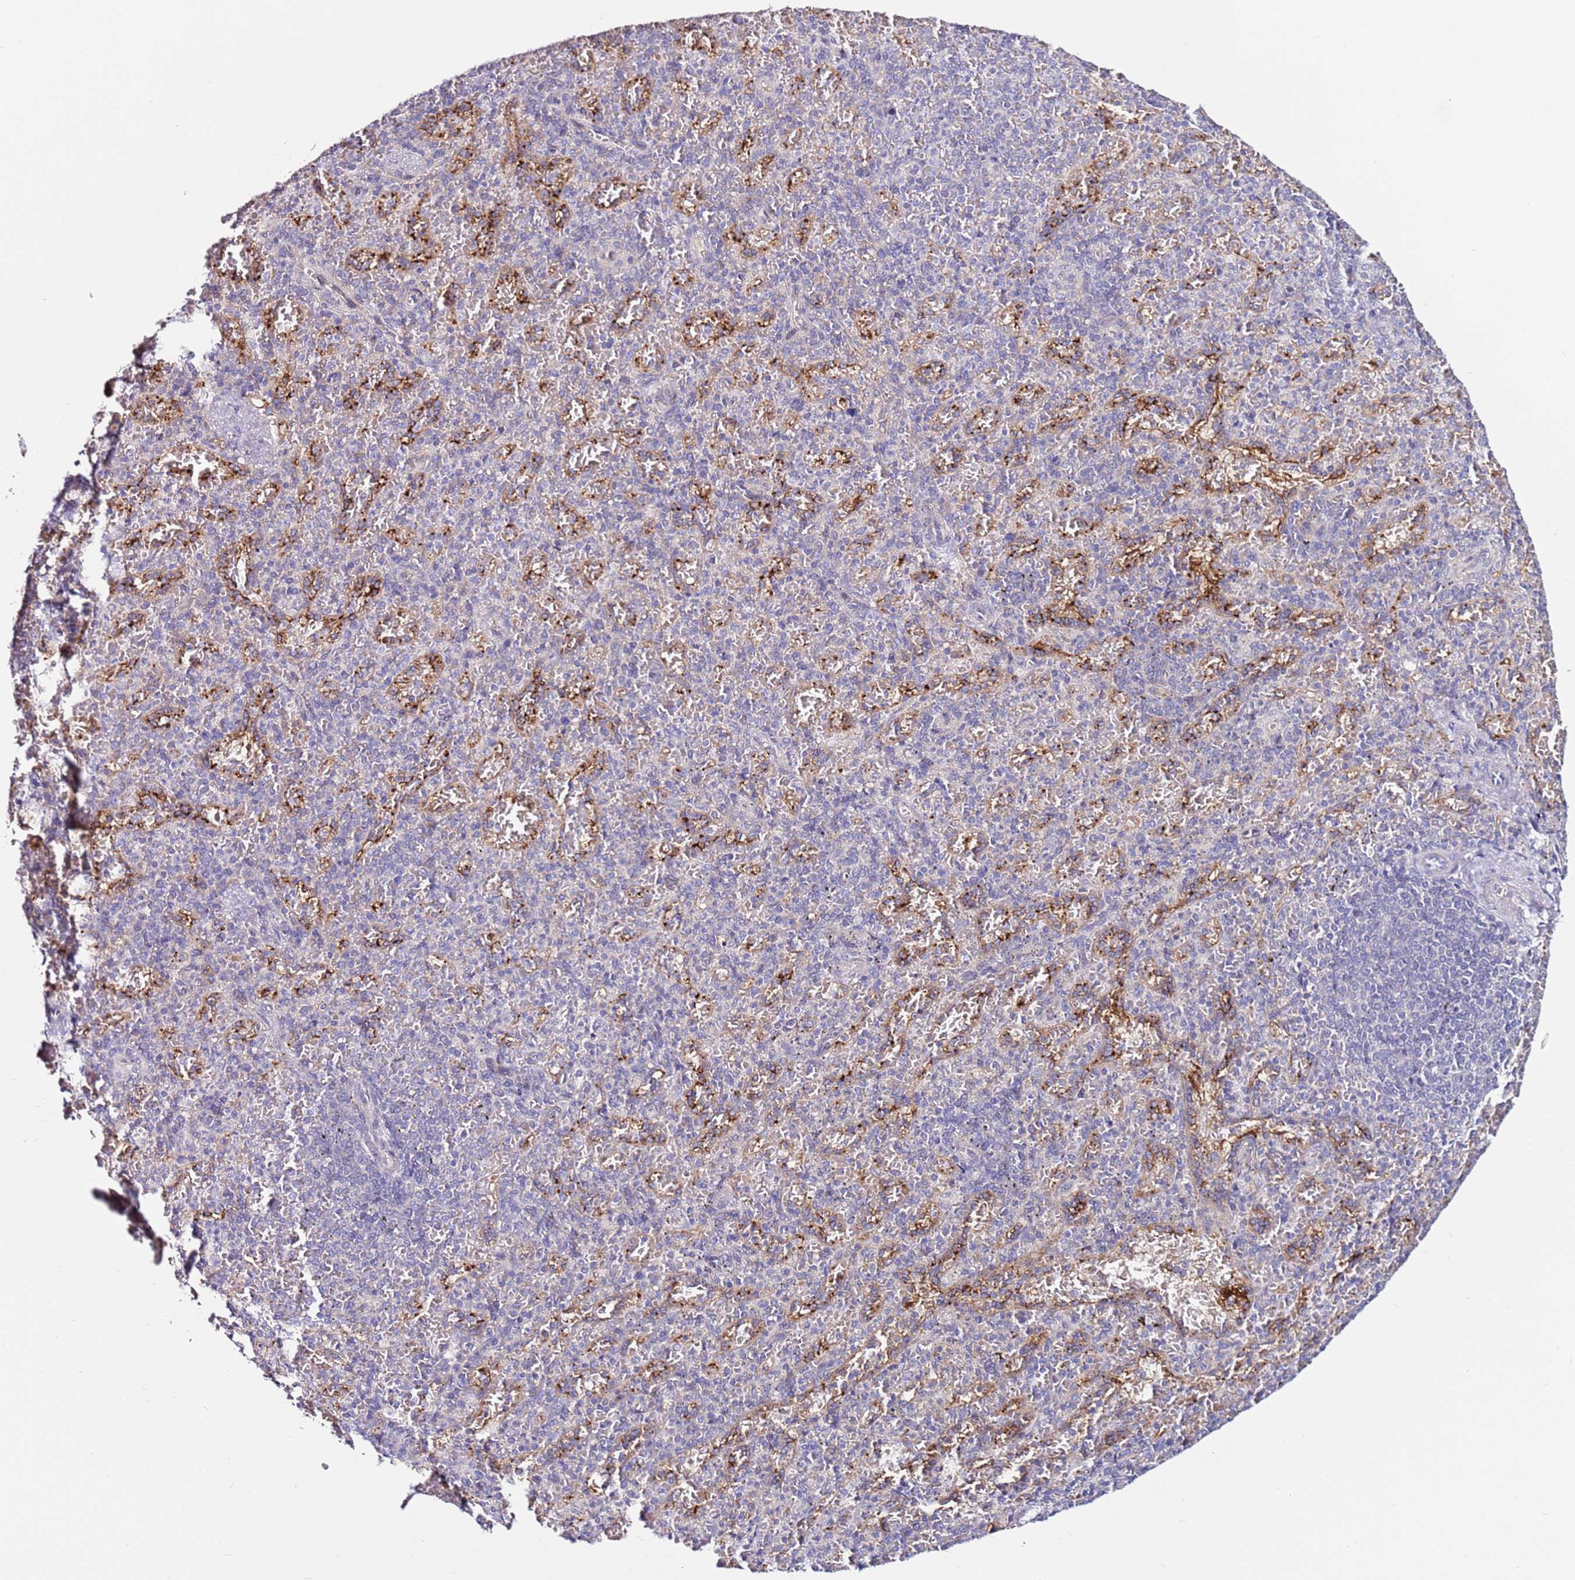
{"staining": {"intensity": "negative", "quantity": "none", "location": "none"}, "tissue": "spleen", "cell_type": "Cells in red pulp", "image_type": "normal", "snomed": [{"axis": "morphology", "description": "Normal tissue, NOS"}, {"axis": "topography", "description": "Spleen"}], "caption": "An immunohistochemistry micrograph of unremarkable spleen is shown. There is no staining in cells in red pulp of spleen. (DAB immunohistochemistry, high magnification).", "gene": "SRRM5", "patient": {"sex": "female", "age": 74}}